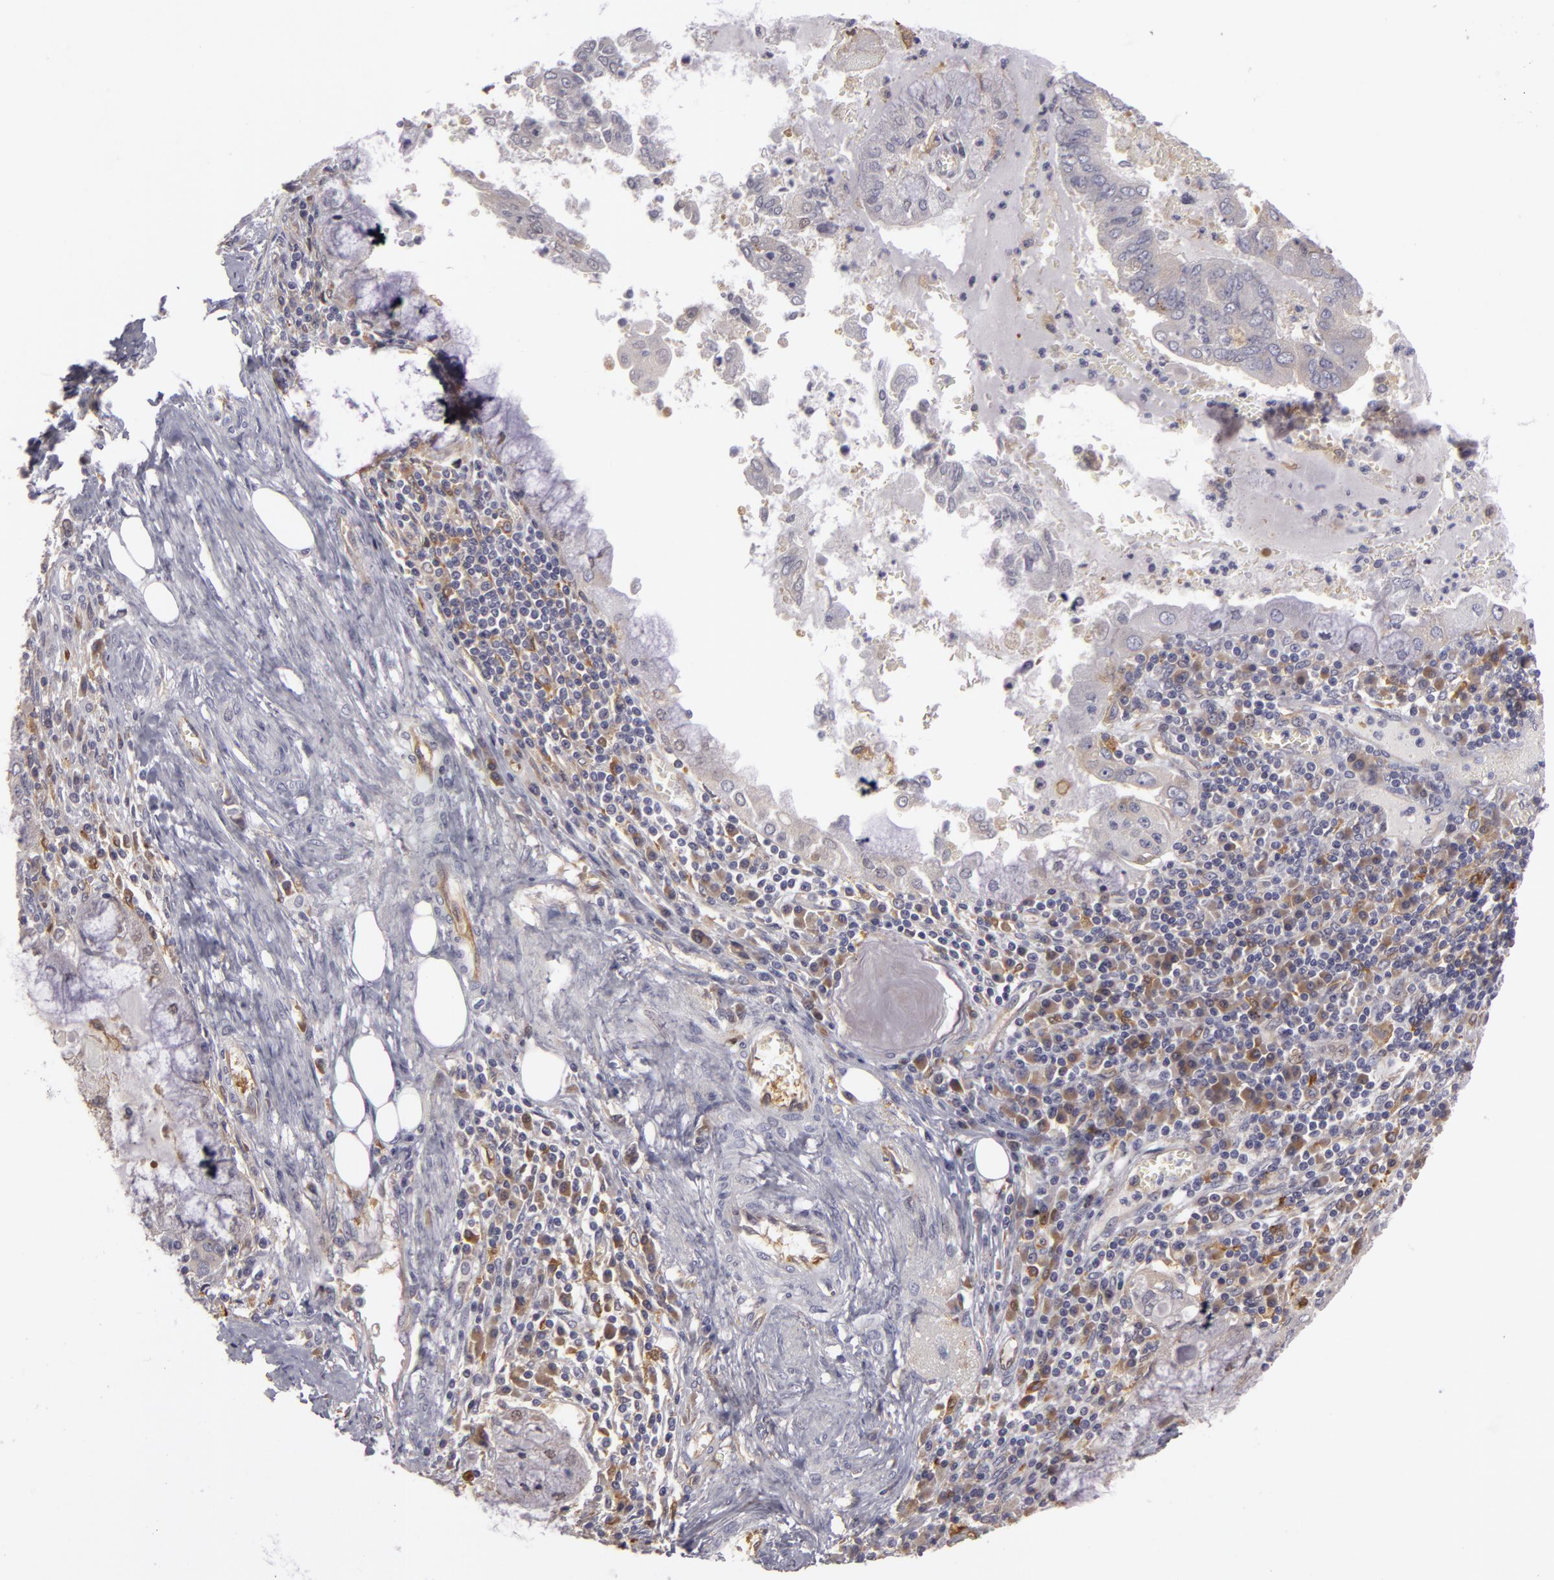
{"staining": {"intensity": "weak", "quantity": "25%-75%", "location": "cytoplasmic/membranous"}, "tissue": "endometrial cancer", "cell_type": "Tumor cells", "image_type": "cancer", "snomed": [{"axis": "morphology", "description": "Adenocarcinoma, NOS"}, {"axis": "topography", "description": "Endometrium"}], "caption": "Human adenocarcinoma (endometrial) stained with a brown dye demonstrates weak cytoplasmic/membranous positive expression in approximately 25%-75% of tumor cells.", "gene": "ZNF229", "patient": {"sex": "female", "age": 79}}